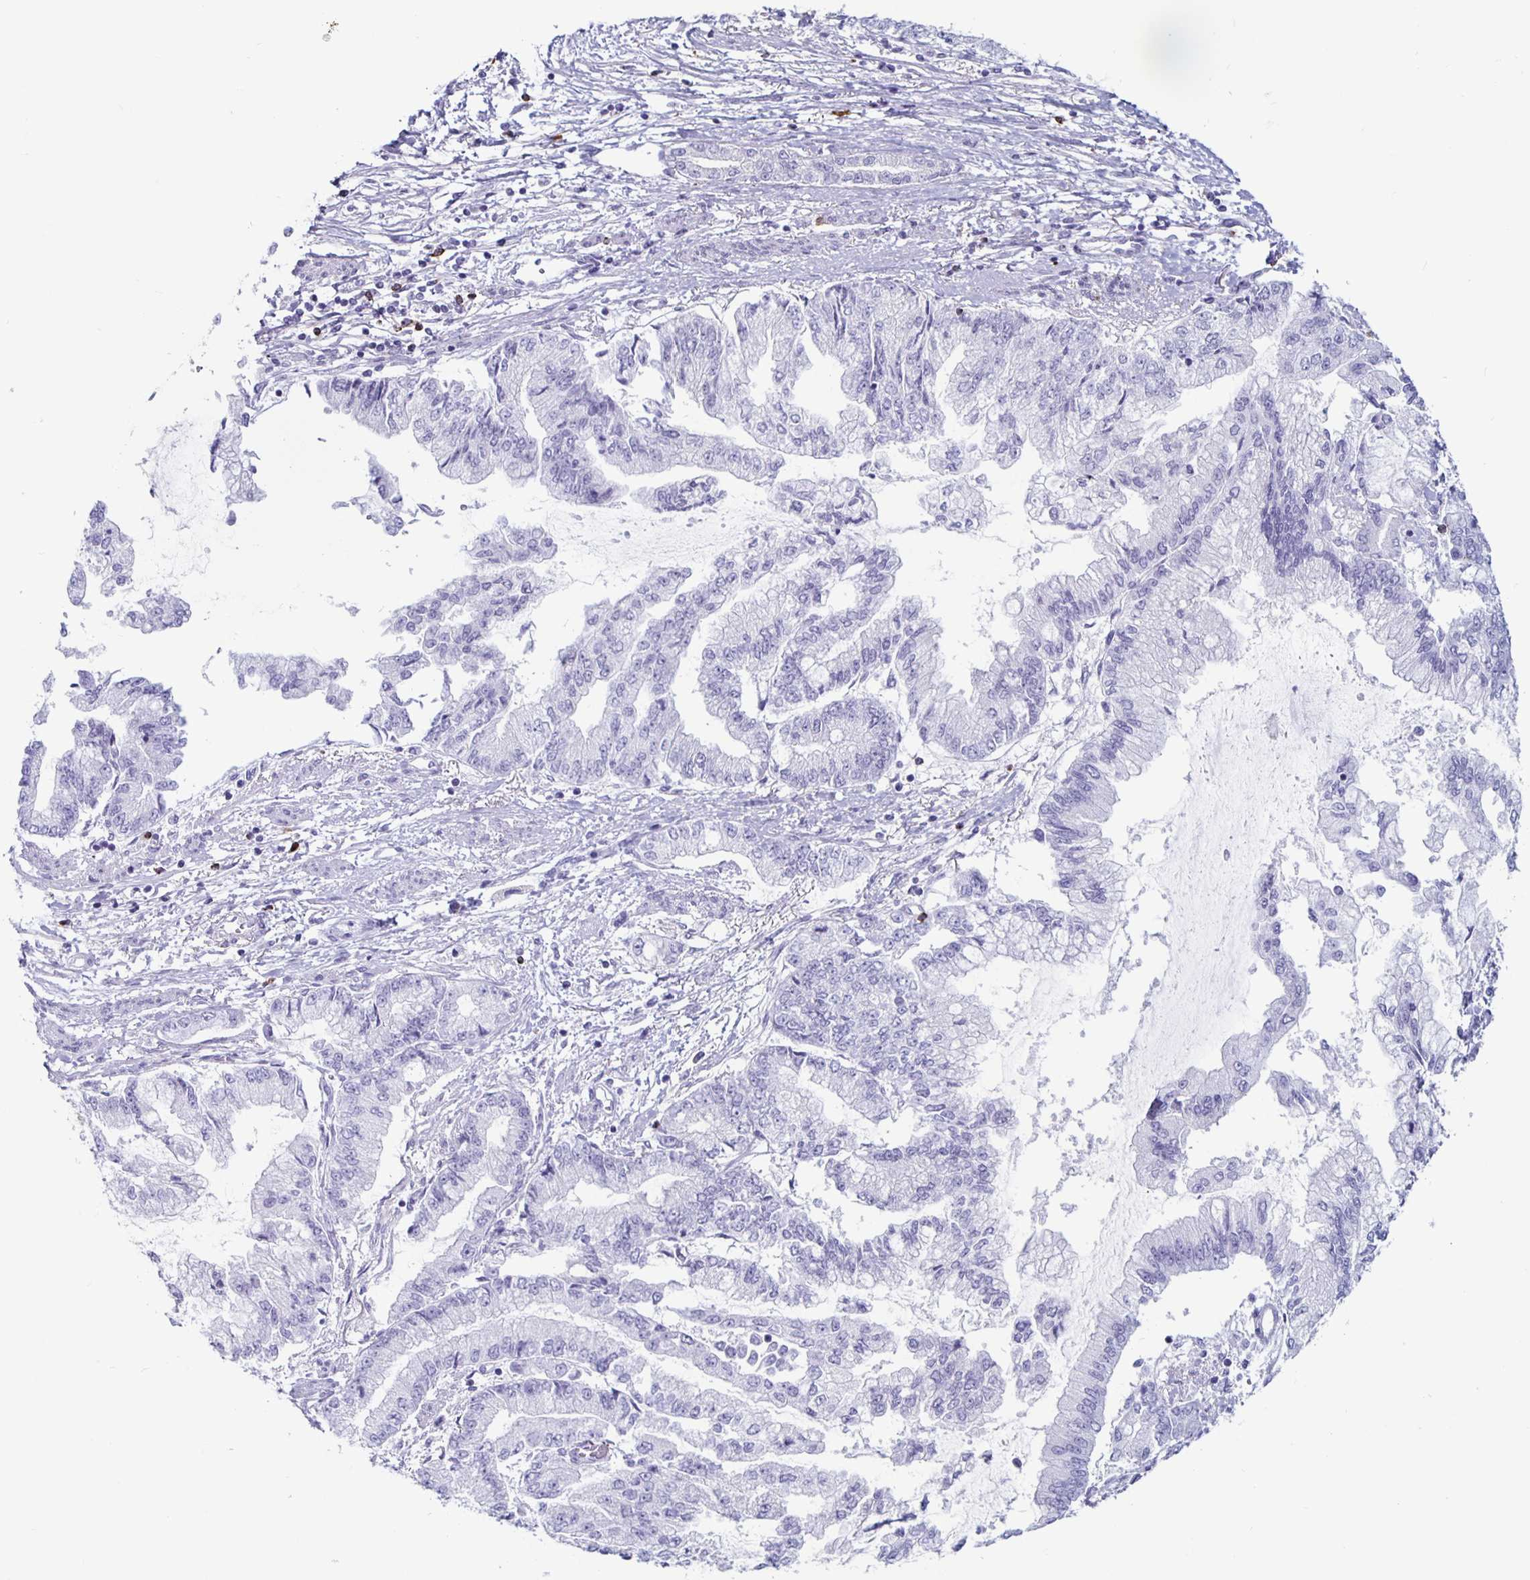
{"staining": {"intensity": "negative", "quantity": "none", "location": "none"}, "tissue": "stomach cancer", "cell_type": "Tumor cells", "image_type": "cancer", "snomed": [{"axis": "morphology", "description": "Adenocarcinoma, NOS"}, {"axis": "topography", "description": "Stomach, upper"}], "caption": "Tumor cells show no significant protein staining in adenocarcinoma (stomach).", "gene": "GZMK", "patient": {"sex": "female", "age": 74}}